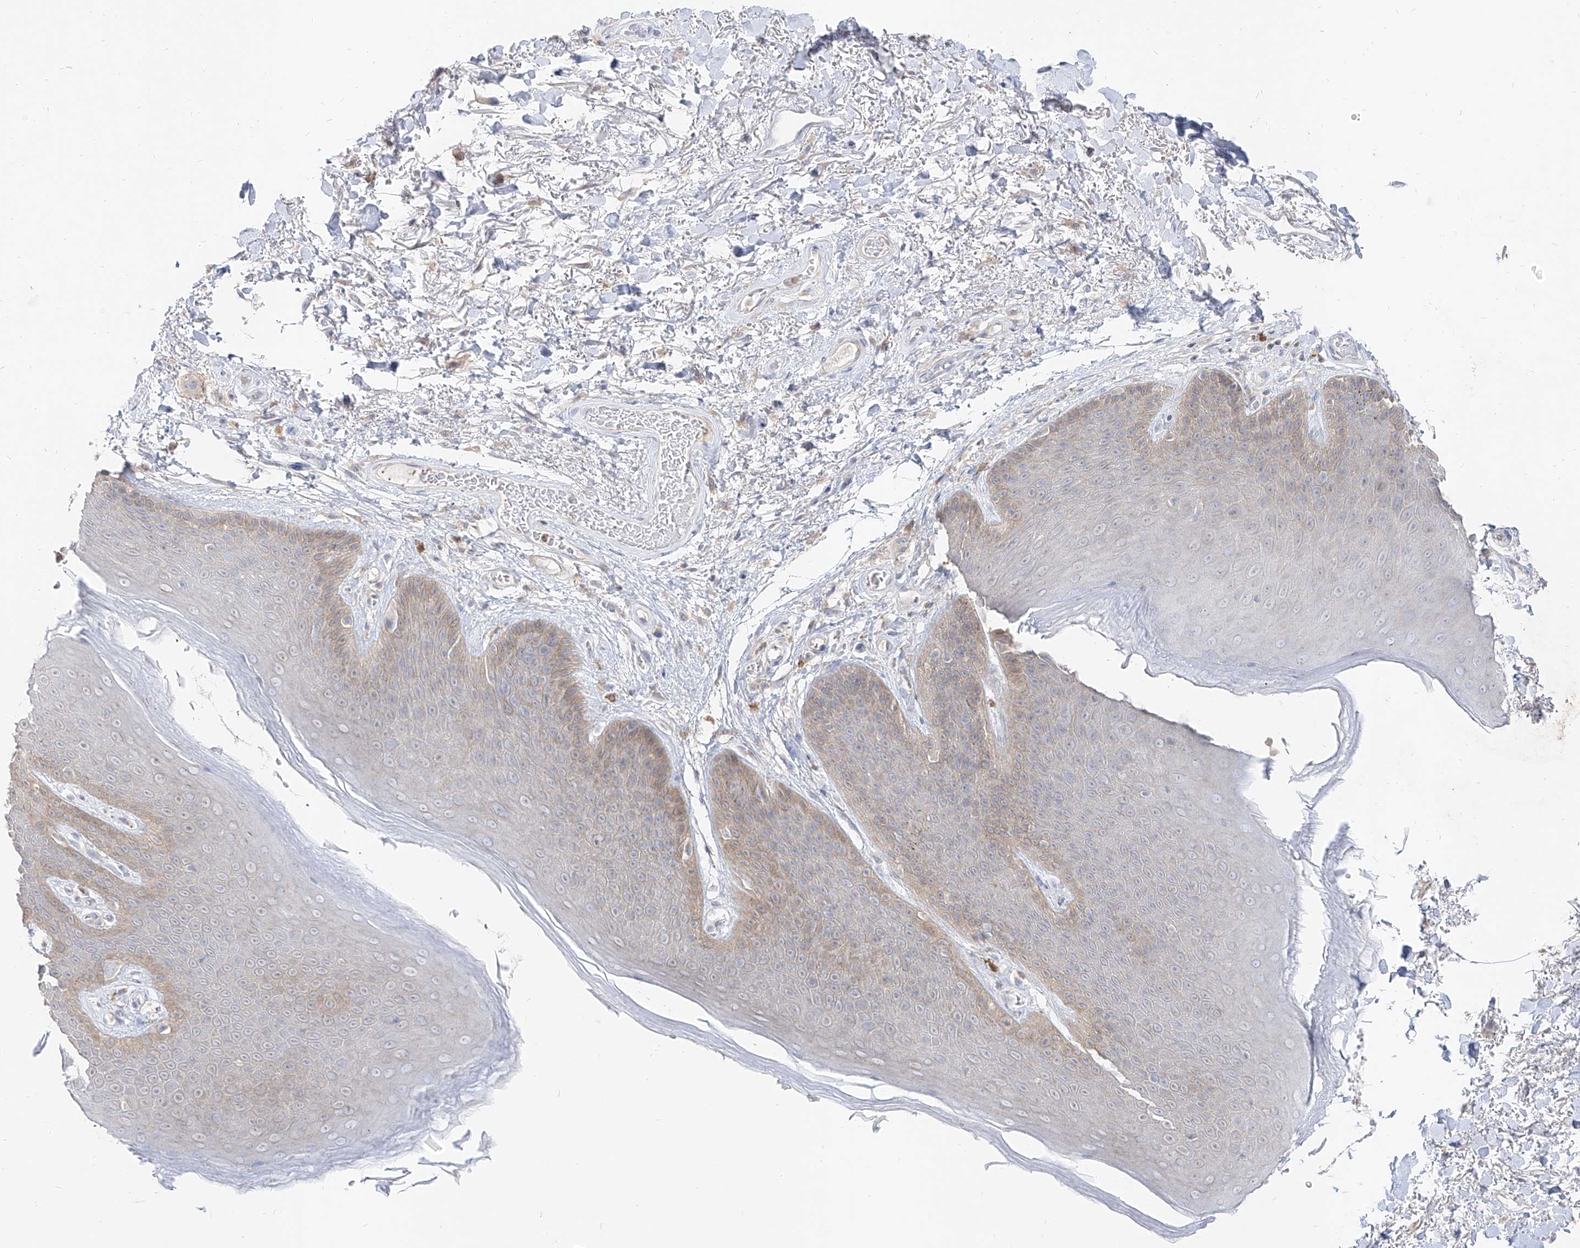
{"staining": {"intensity": "weak", "quantity": "25%-75%", "location": "cytoplasmic/membranous"}, "tissue": "skin", "cell_type": "Epidermal cells", "image_type": "normal", "snomed": [{"axis": "morphology", "description": "Normal tissue, NOS"}, {"axis": "topography", "description": "Anal"}], "caption": "The immunohistochemical stain shows weak cytoplasmic/membranous positivity in epidermal cells of unremarkable skin.", "gene": "RBFOX3", "patient": {"sex": "male", "age": 74}}